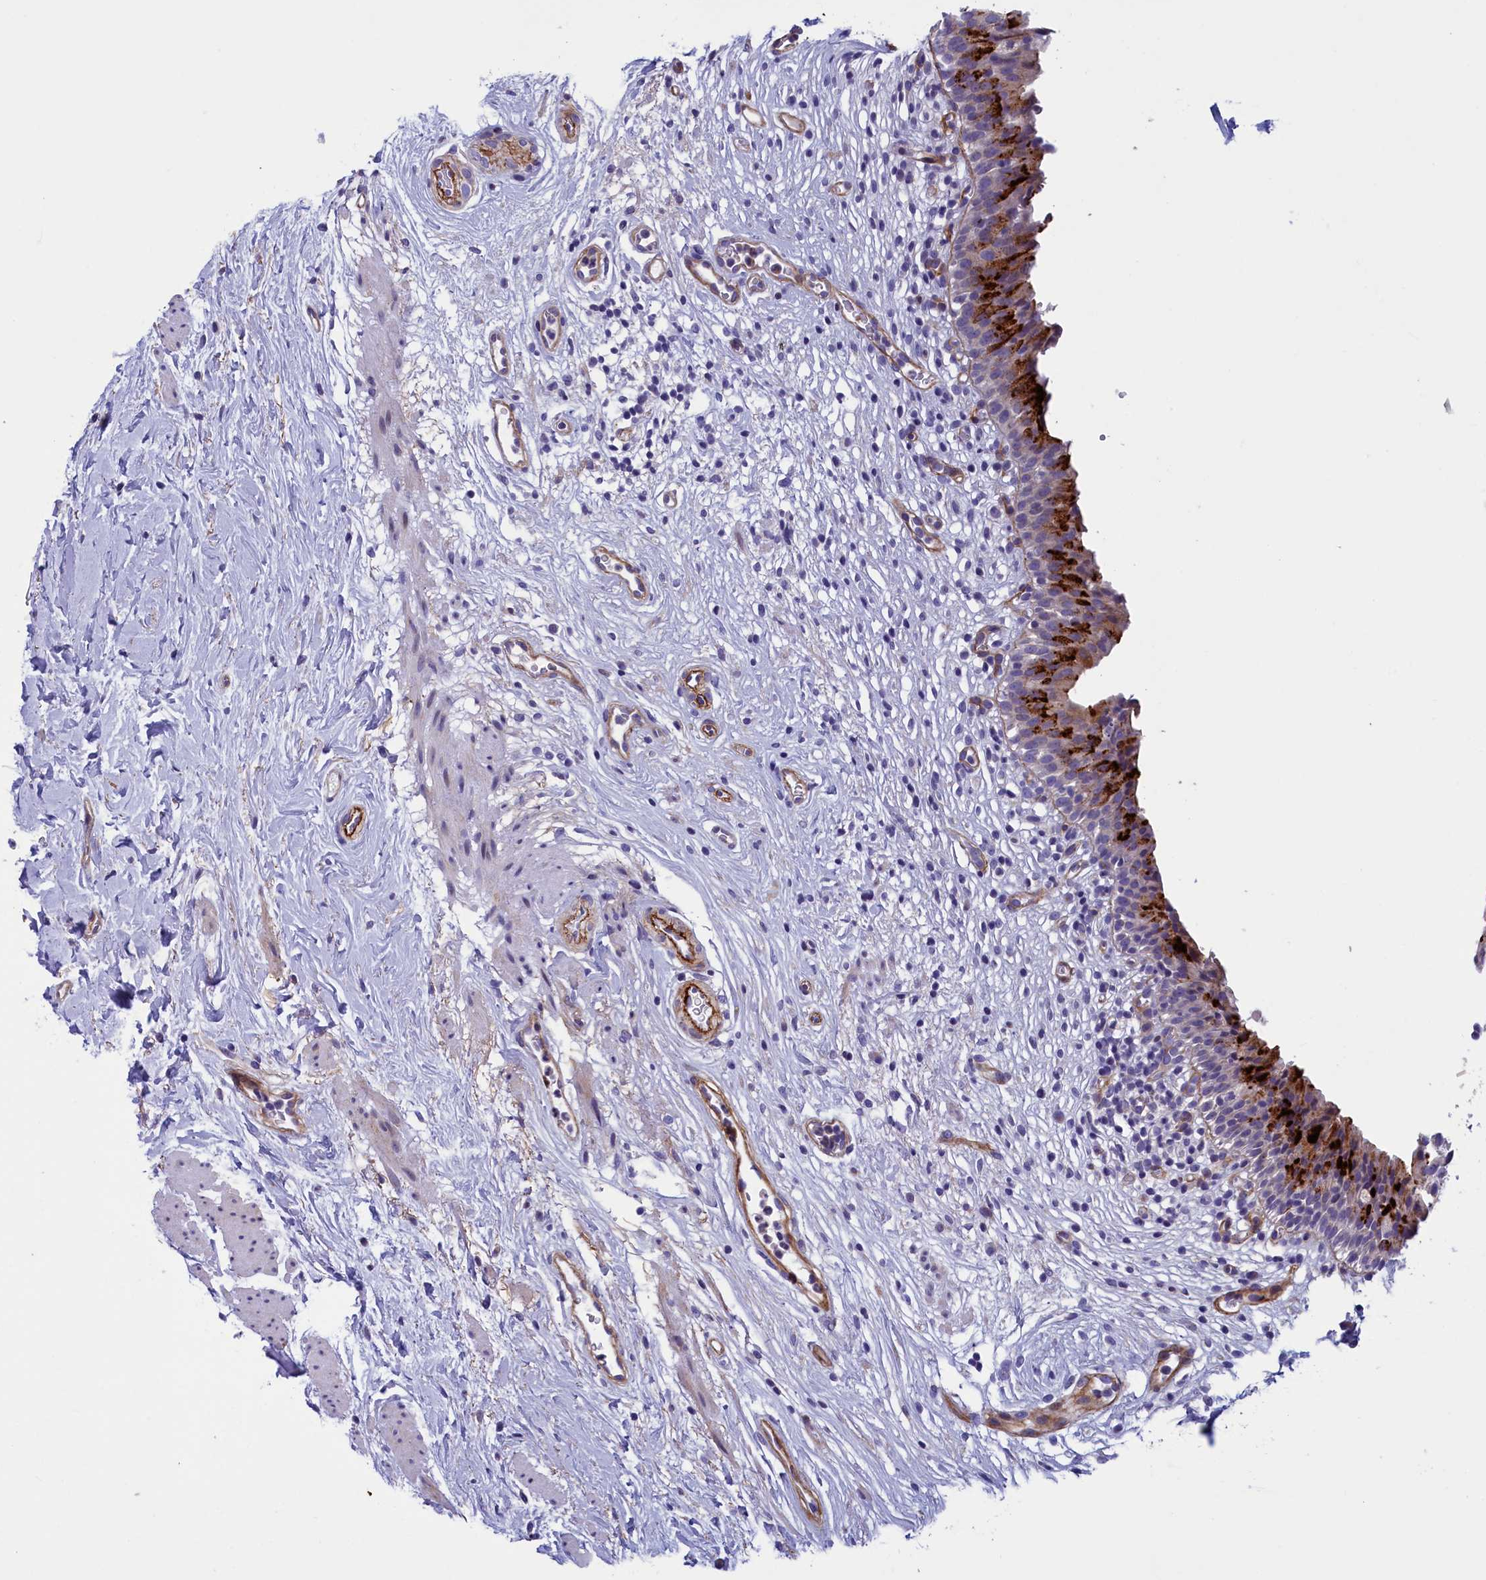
{"staining": {"intensity": "strong", "quantity": "<25%", "location": "cytoplasmic/membranous"}, "tissue": "urinary bladder", "cell_type": "Urothelial cells", "image_type": "normal", "snomed": [{"axis": "morphology", "description": "Normal tissue, NOS"}, {"axis": "morphology", "description": "Inflammation, NOS"}, {"axis": "topography", "description": "Urinary bladder"}], "caption": "Protein analysis of unremarkable urinary bladder shows strong cytoplasmic/membranous positivity in approximately <25% of urothelial cells. (brown staining indicates protein expression, while blue staining denotes nuclei).", "gene": "LOXL1", "patient": {"sex": "male", "age": 63}}